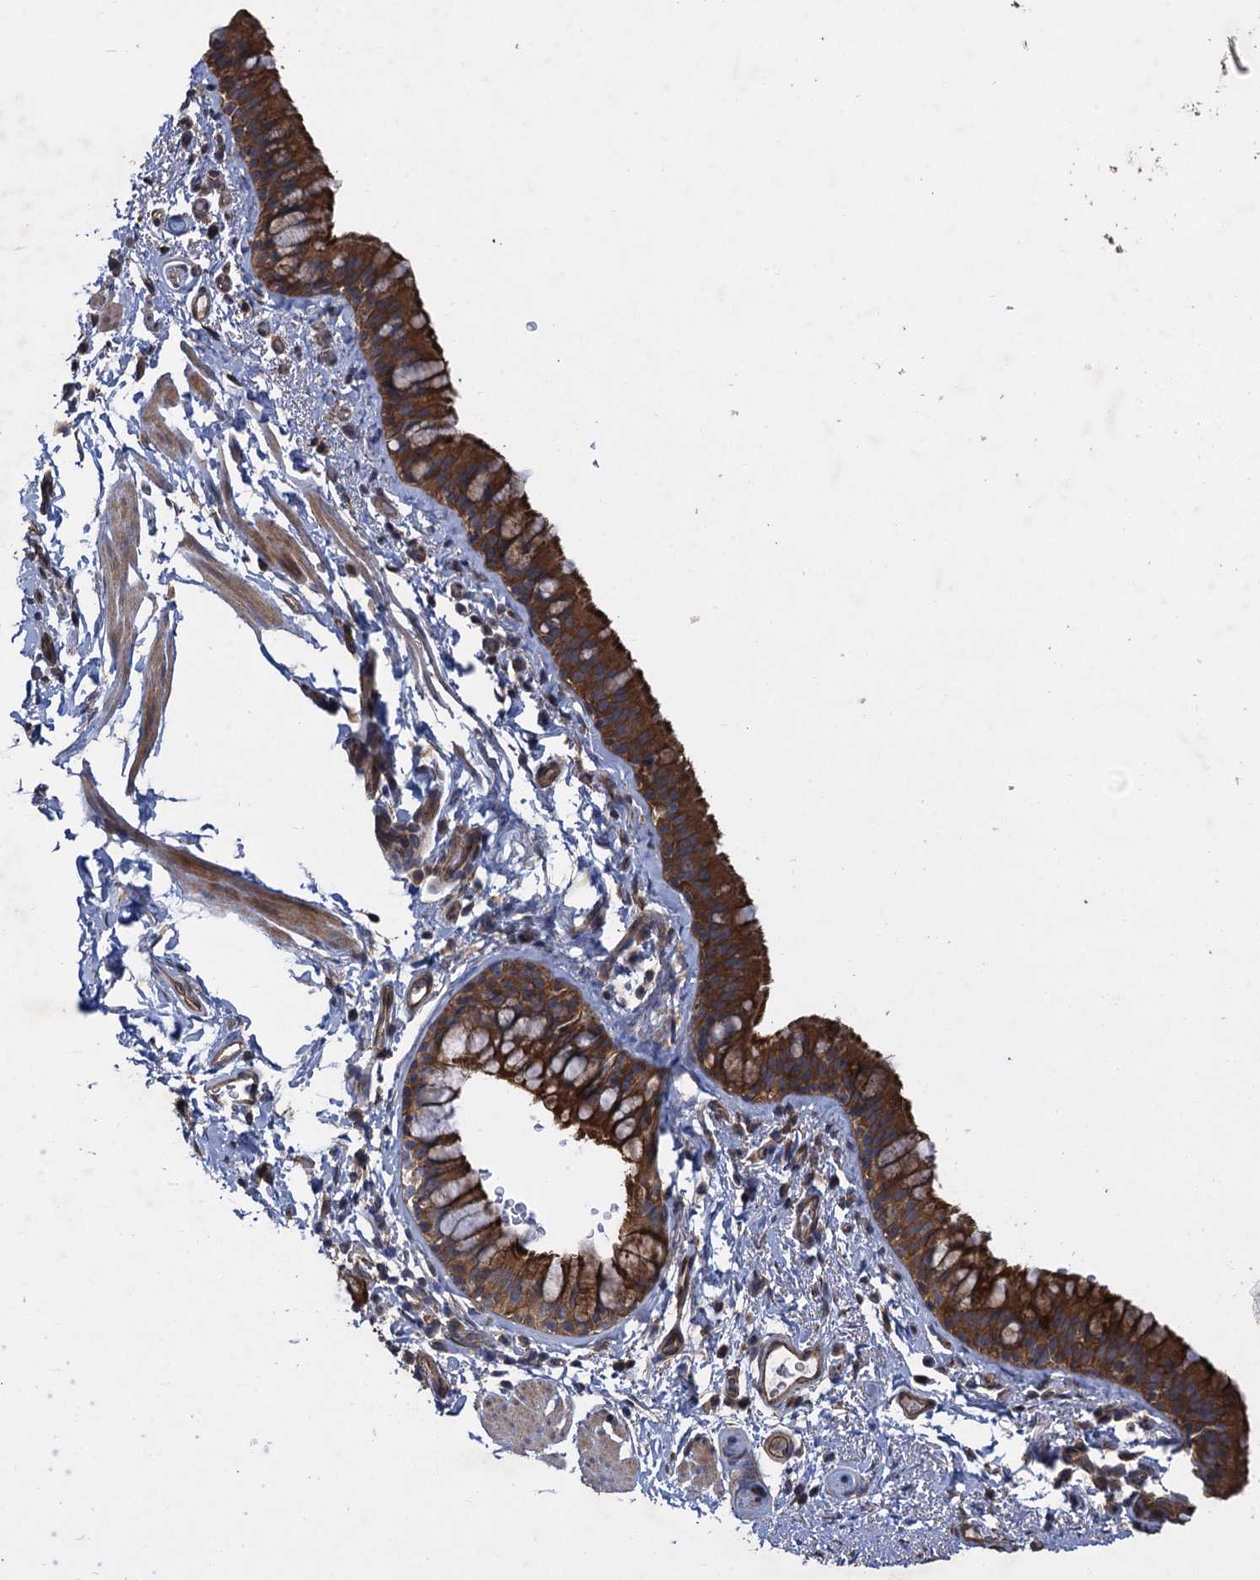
{"staining": {"intensity": "strong", "quantity": ">75%", "location": "cytoplasmic/membranous"}, "tissue": "bronchus", "cell_type": "Respiratory epithelial cells", "image_type": "normal", "snomed": [{"axis": "morphology", "description": "Normal tissue, NOS"}, {"axis": "topography", "description": "Cartilage tissue"}, {"axis": "topography", "description": "Bronchus"}], "caption": "IHC staining of normal bronchus, which displays high levels of strong cytoplasmic/membranous expression in about >75% of respiratory epithelial cells indicating strong cytoplasmic/membranous protein expression. The staining was performed using DAB (3,3'-diaminobenzidine) (brown) for protein detection and nuclei were counterstained in hematoxylin (blue).", "gene": "HAUS1", "patient": {"sex": "female", "age": 36}}